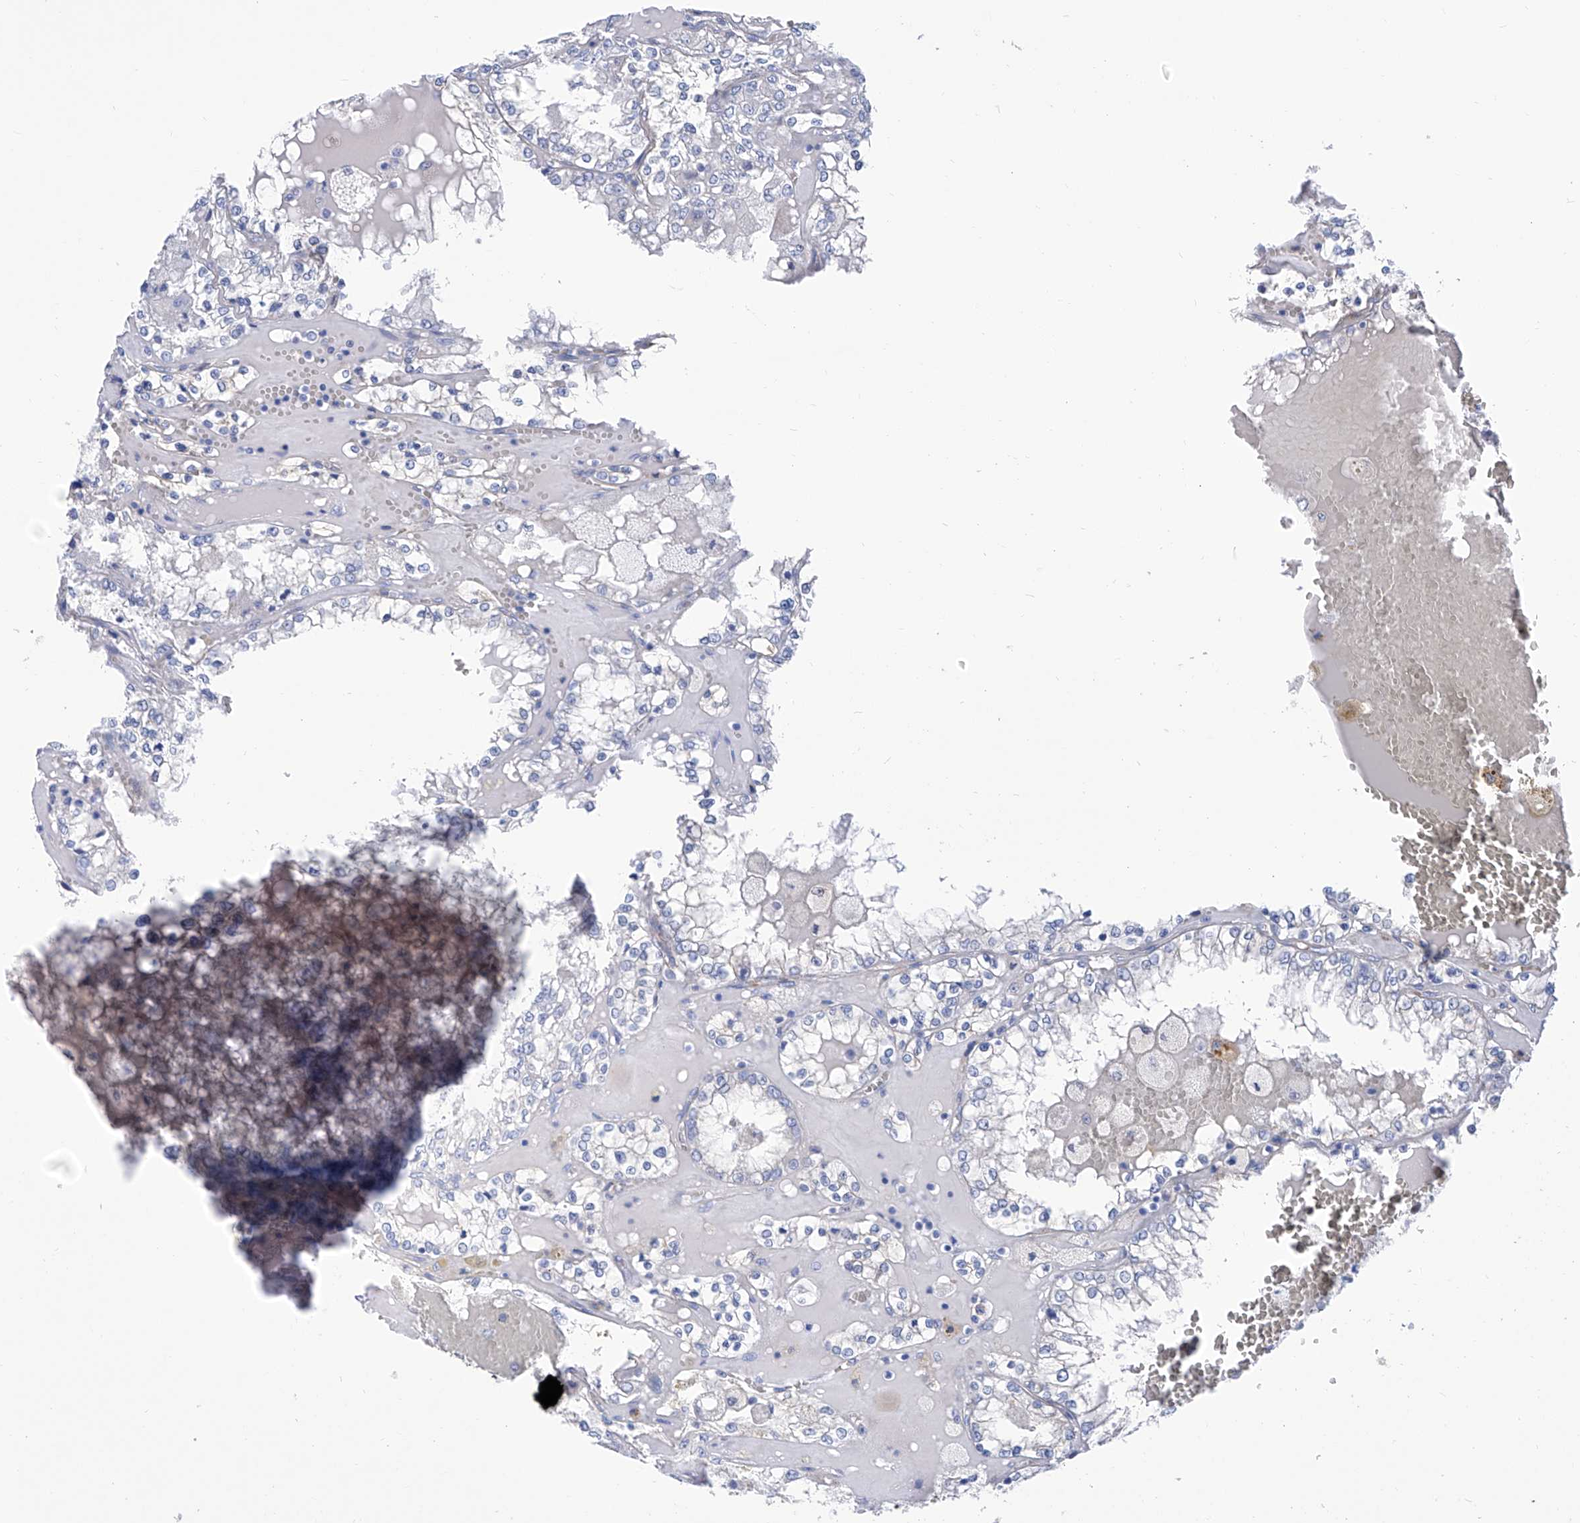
{"staining": {"intensity": "negative", "quantity": "none", "location": "none"}, "tissue": "renal cancer", "cell_type": "Tumor cells", "image_type": "cancer", "snomed": [{"axis": "morphology", "description": "Adenocarcinoma, NOS"}, {"axis": "topography", "description": "Kidney"}], "caption": "Adenocarcinoma (renal) stained for a protein using immunohistochemistry shows no expression tumor cells.", "gene": "SMS", "patient": {"sex": "female", "age": 56}}